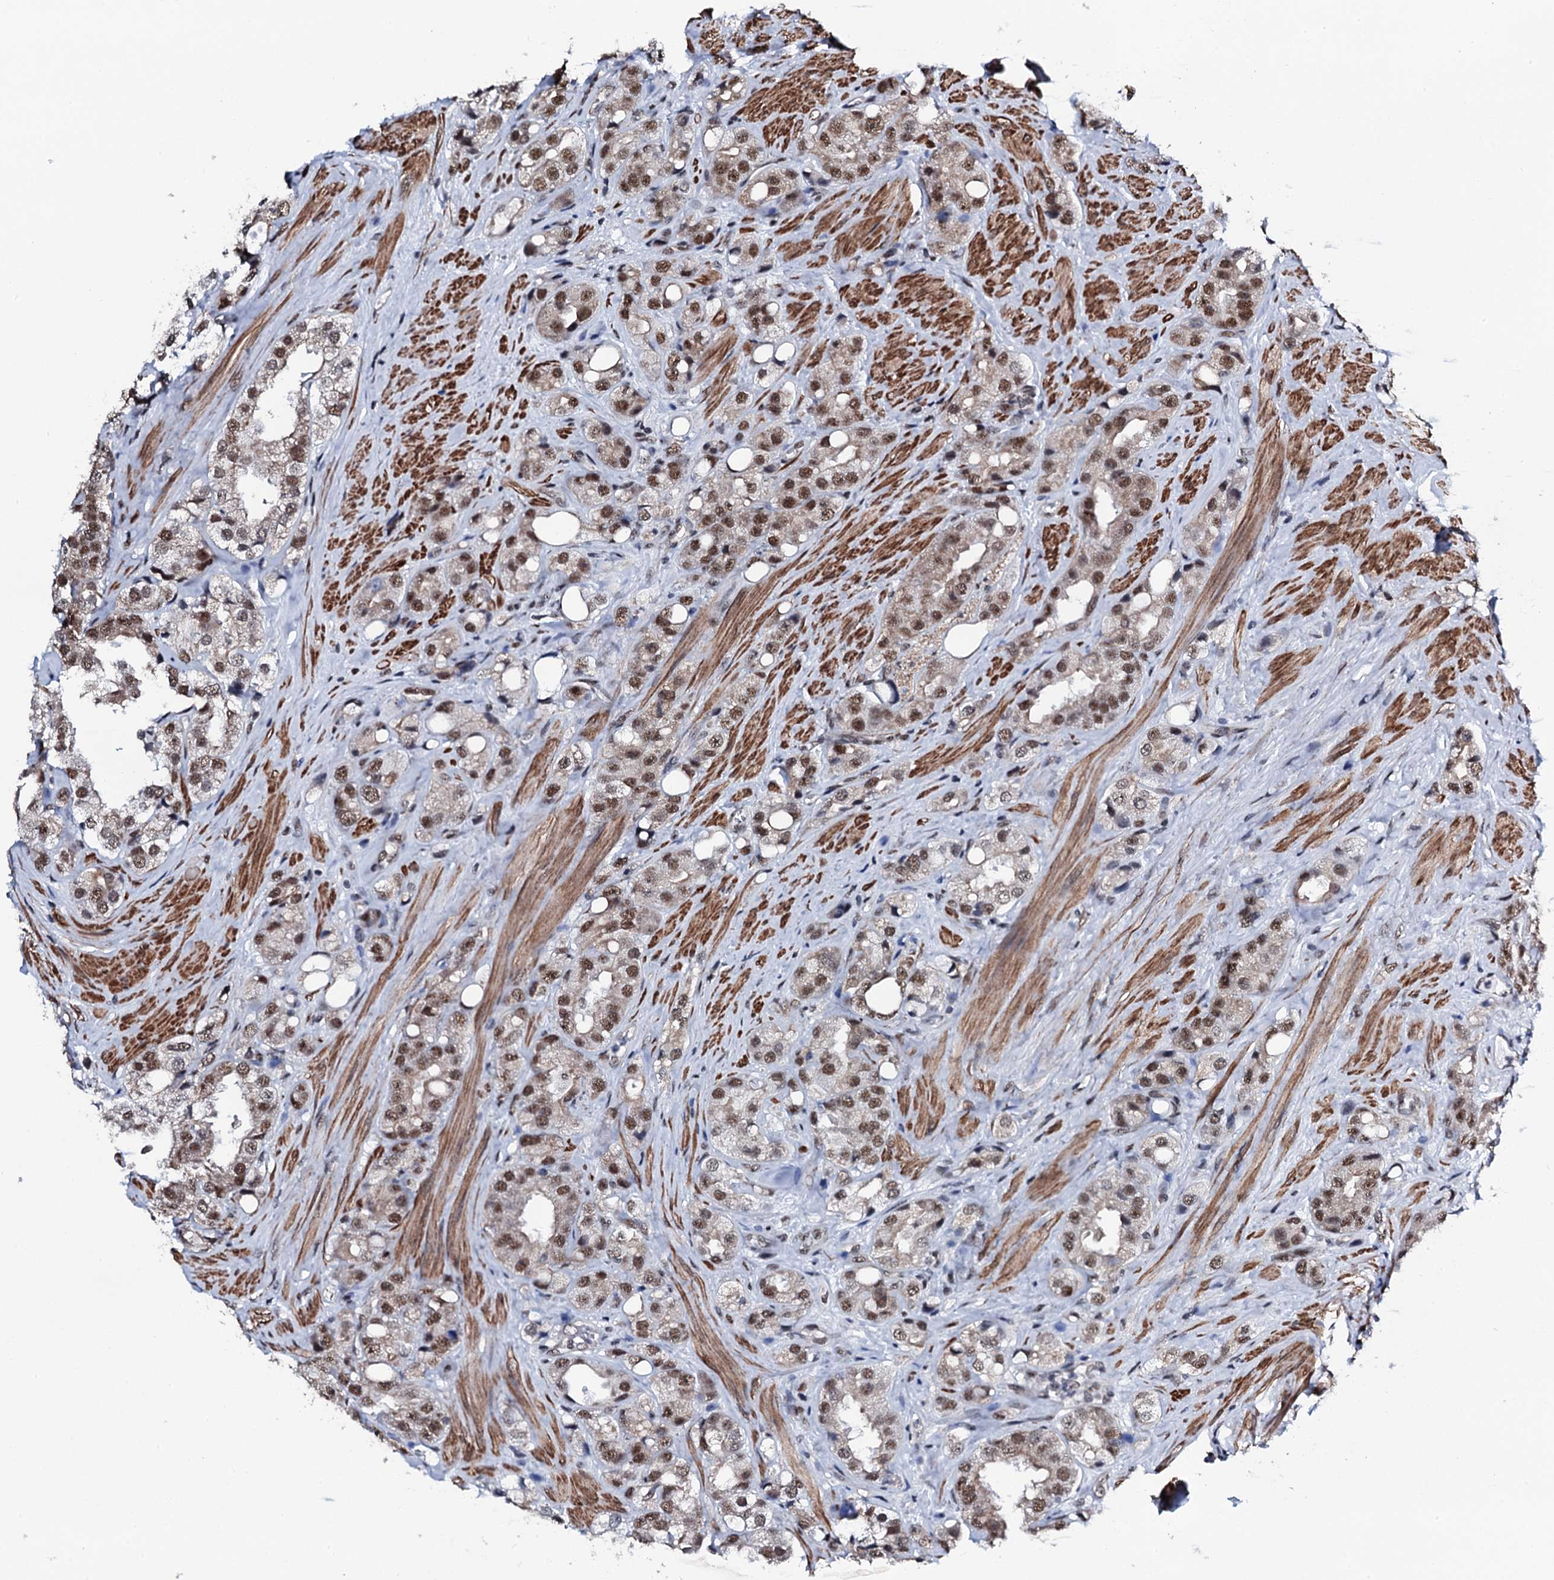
{"staining": {"intensity": "moderate", "quantity": ">75%", "location": "nuclear"}, "tissue": "prostate cancer", "cell_type": "Tumor cells", "image_type": "cancer", "snomed": [{"axis": "morphology", "description": "Adenocarcinoma, NOS"}, {"axis": "topography", "description": "Prostate"}], "caption": "Immunohistochemical staining of human prostate adenocarcinoma displays medium levels of moderate nuclear positivity in about >75% of tumor cells.", "gene": "CWC15", "patient": {"sex": "male", "age": 79}}